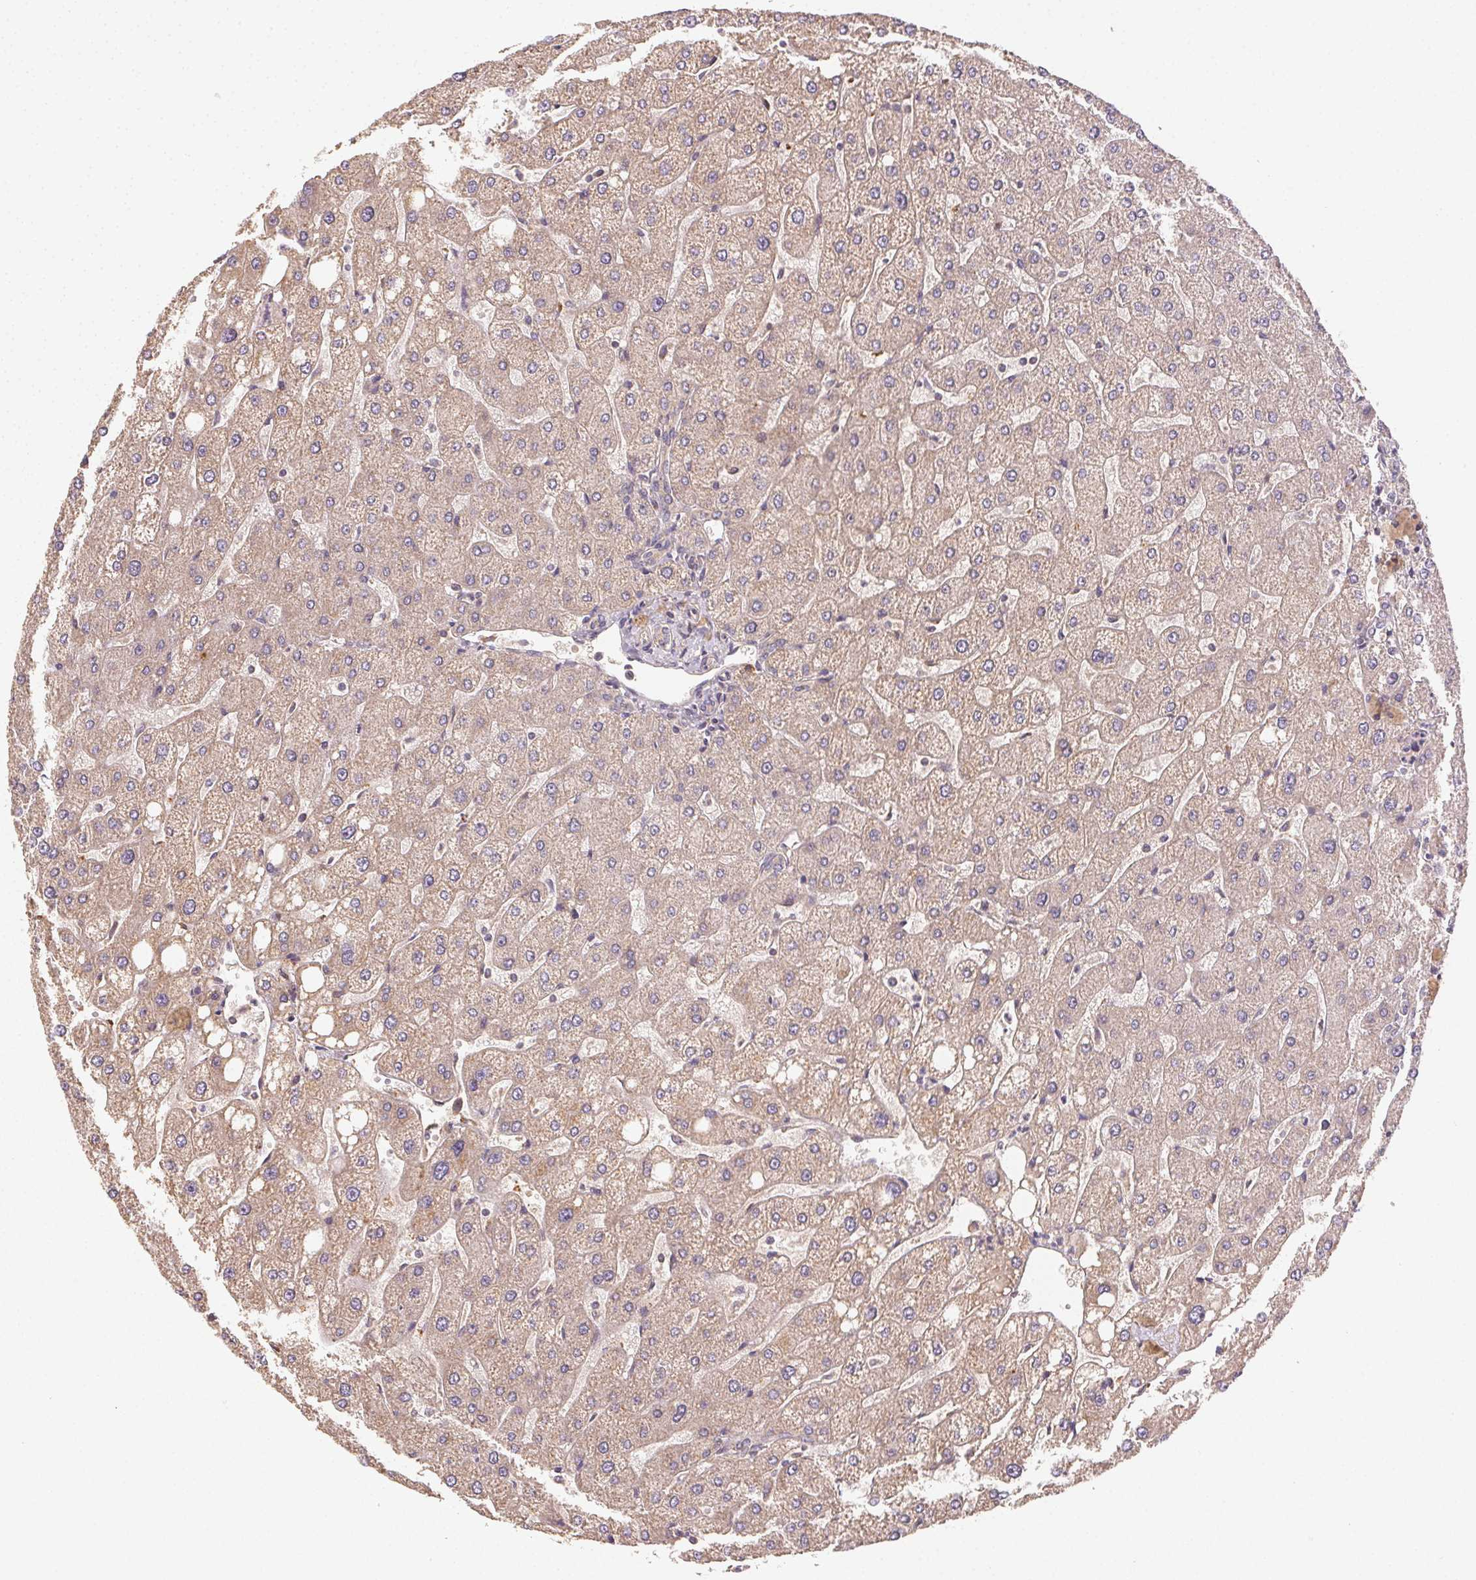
{"staining": {"intensity": "negative", "quantity": "none", "location": "none"}, "tissue": "liver", "cell_type": "Cholangiocytes", "image_type": "normal", "snomed": [{"axis": "morphology", "description": "Normal tissue, NOS"}, {"axis": "topography", "description": "Liver"}], "caption": "A high-resolution photomicrograph shows immunohistochemistry (IHC) staining of unremarkable liver, which displays no significant expression in cholangiocytes.", "gene": "RALA", "patient": {"sex": "male", "age": 67}}